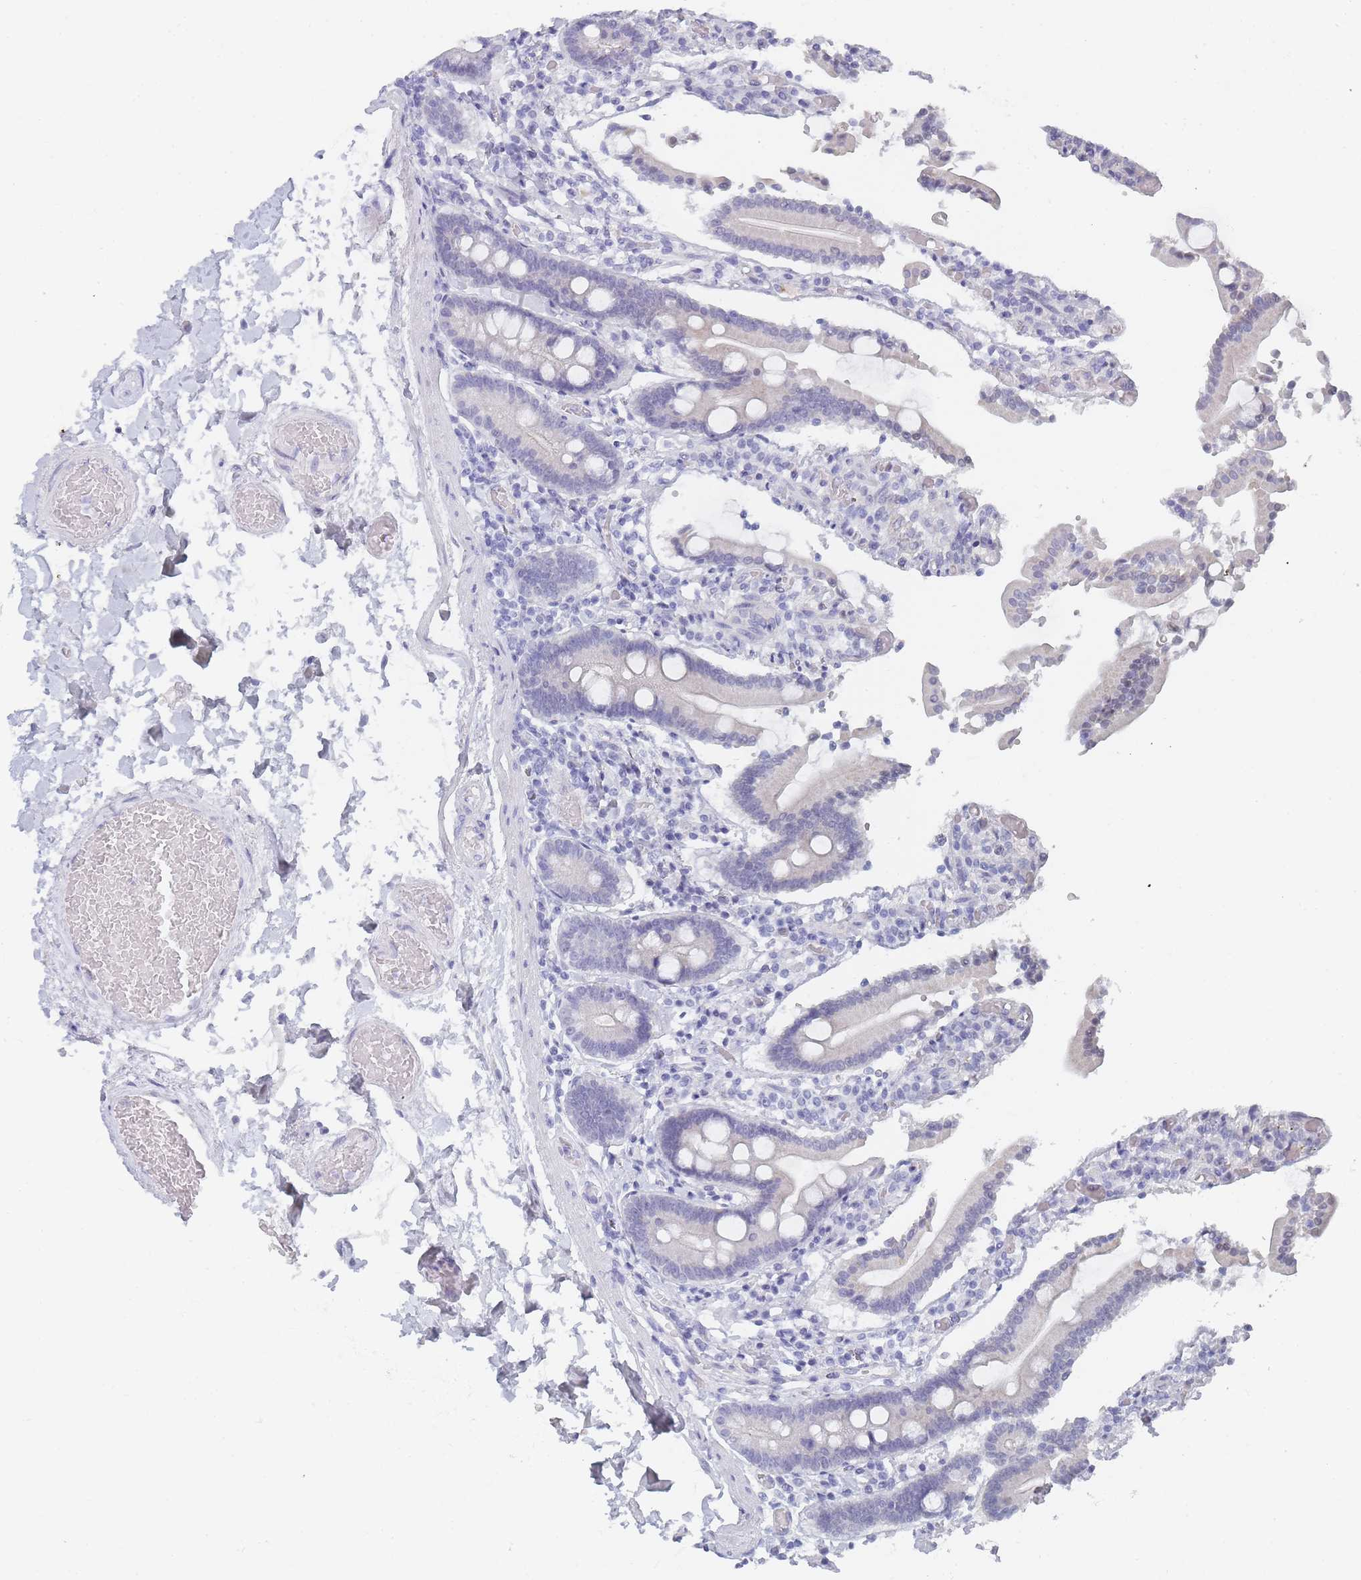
{"staining": {"intensity": "negative", "quantity": "none", "location": "none"}, "tissue": "duodenum", "cell_type": "Glandular cells", "image_type": "normal", "snomed": [{"axis": "morphology", "description": "Normal tissue, NOS"}, {"axis": "topography", "description": "Duodenum"}], "caption": "A high-resolution micrograph shows immunohistochemistry staining of benign duodenum, which shows no significant staining in glandular cells.", "gene": "IMPG1", "patient": {"sex": "male", "age": 55}}